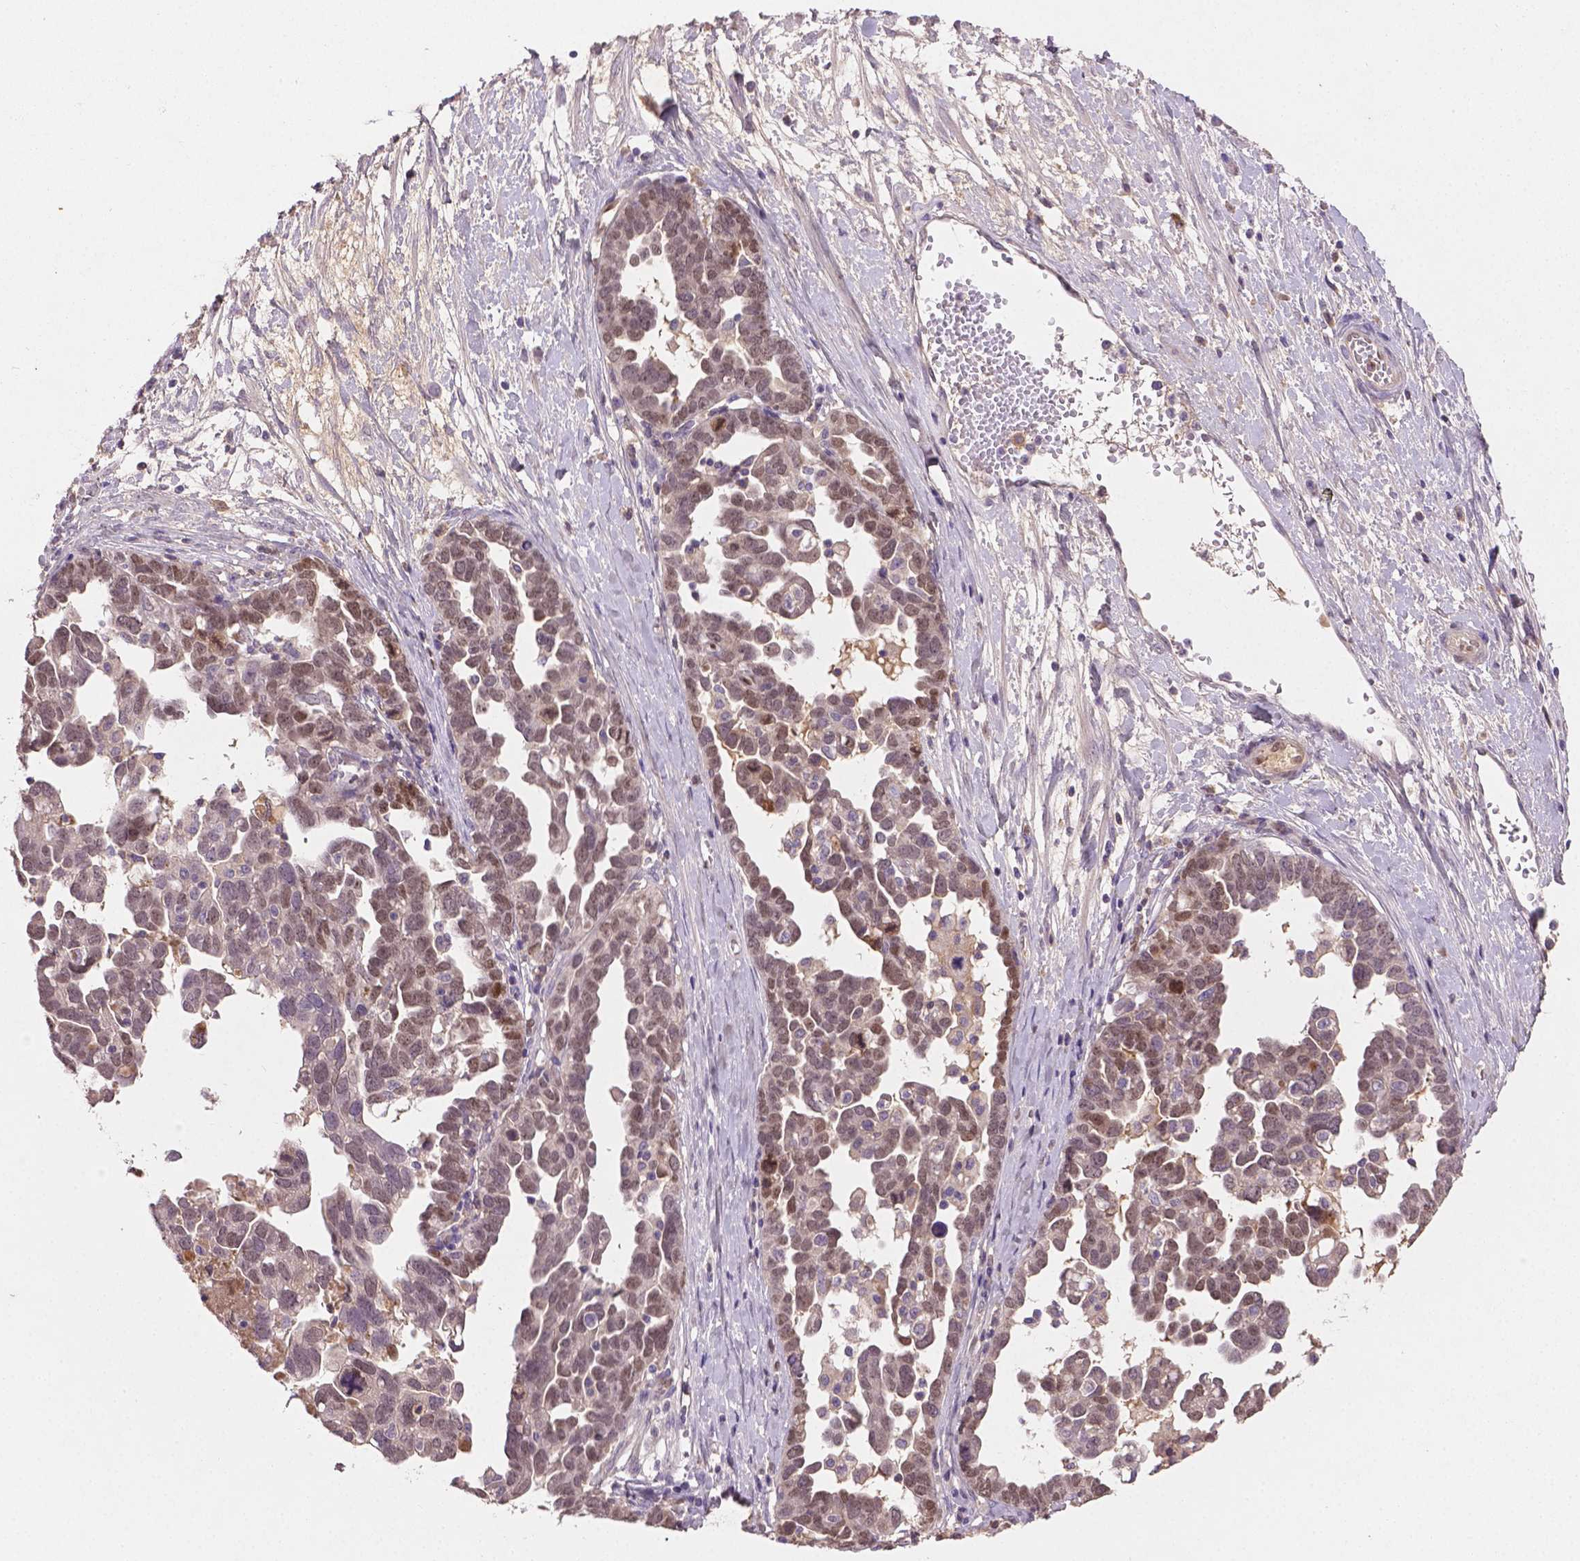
{"staining": {"intensity": "moderate", "quantity": "25%-75%", "location": "nuclear"}, "tissue": "ovarian cancer", "cell_type": "Tumor cells", "image_type": "cancer", "snomed": [{"axis": "morphology", "description": "Cystadenocarcinoma, serous, NOS"}, {"axis": "topography", "description": "Ovary"}], "caption": "Immunohistochemical staining of human ovarian cancer exhibits moderate nuclear protein positivity in about 25%-75% of tumor cells.", "gene": "SOX17", "patient": {"sex": "female", "age": 54}}